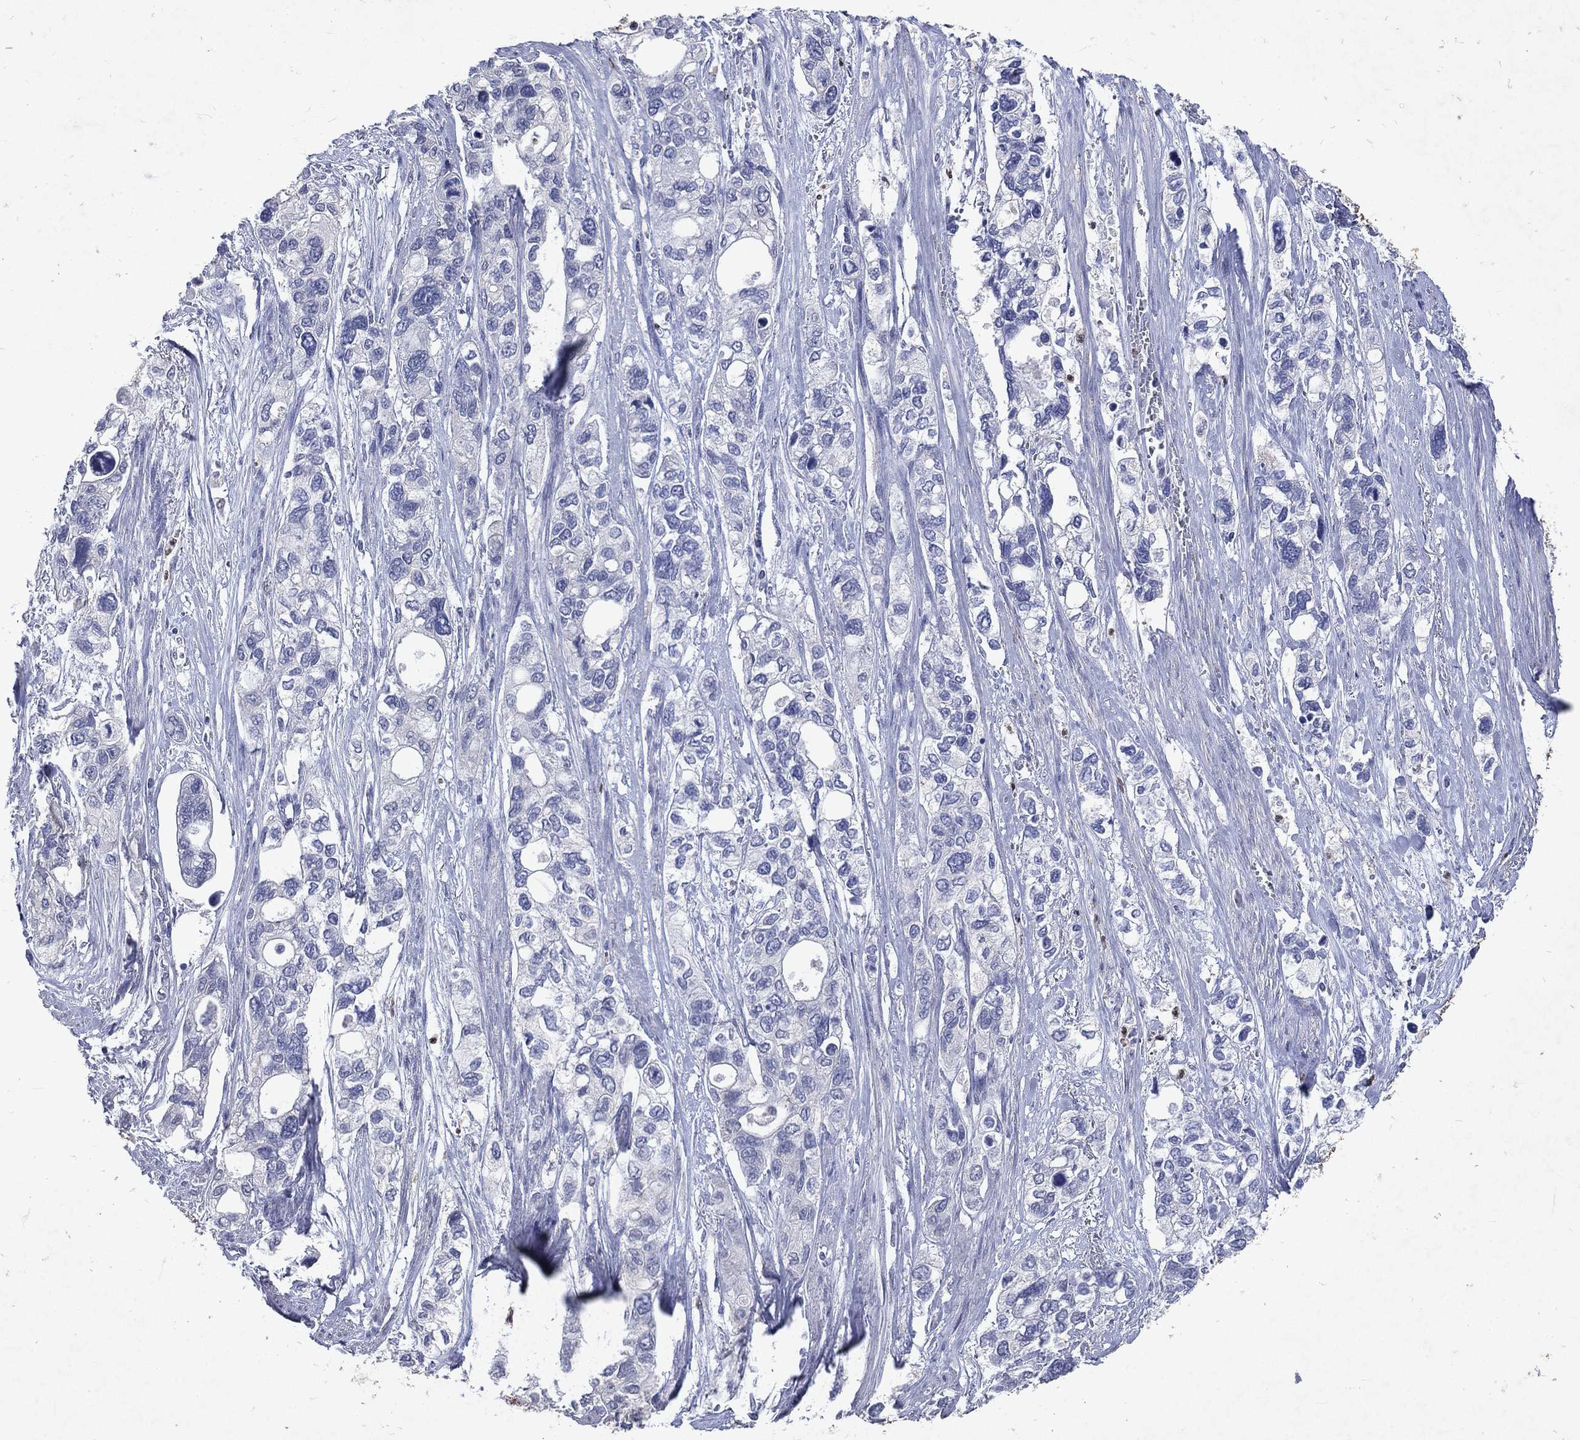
{"staining": {"intensity": "negative", "quantity": "none", "location": "none"}, "tissue": "stomach cancer", "cell_type": "Tumor cells", "image_type": "cancer", "snomed": [{"axis": "morphology", "description": "Adenocarcinoma, NOS"}, {"axis": "topography", "description": "Stomach, upper"}], "caption": "Immunohistochemical staining of human adenocarcinoma (stomach) reveals no significant positivity in tumor cells. (Stains: DAB immunohistochemistry (IHC) with hematoxylin counter stain, Microscopy: brightfield microscopy at high magnification).", "gene": "SLC34A2", "patient": {"sex": "female", "age": 81}}